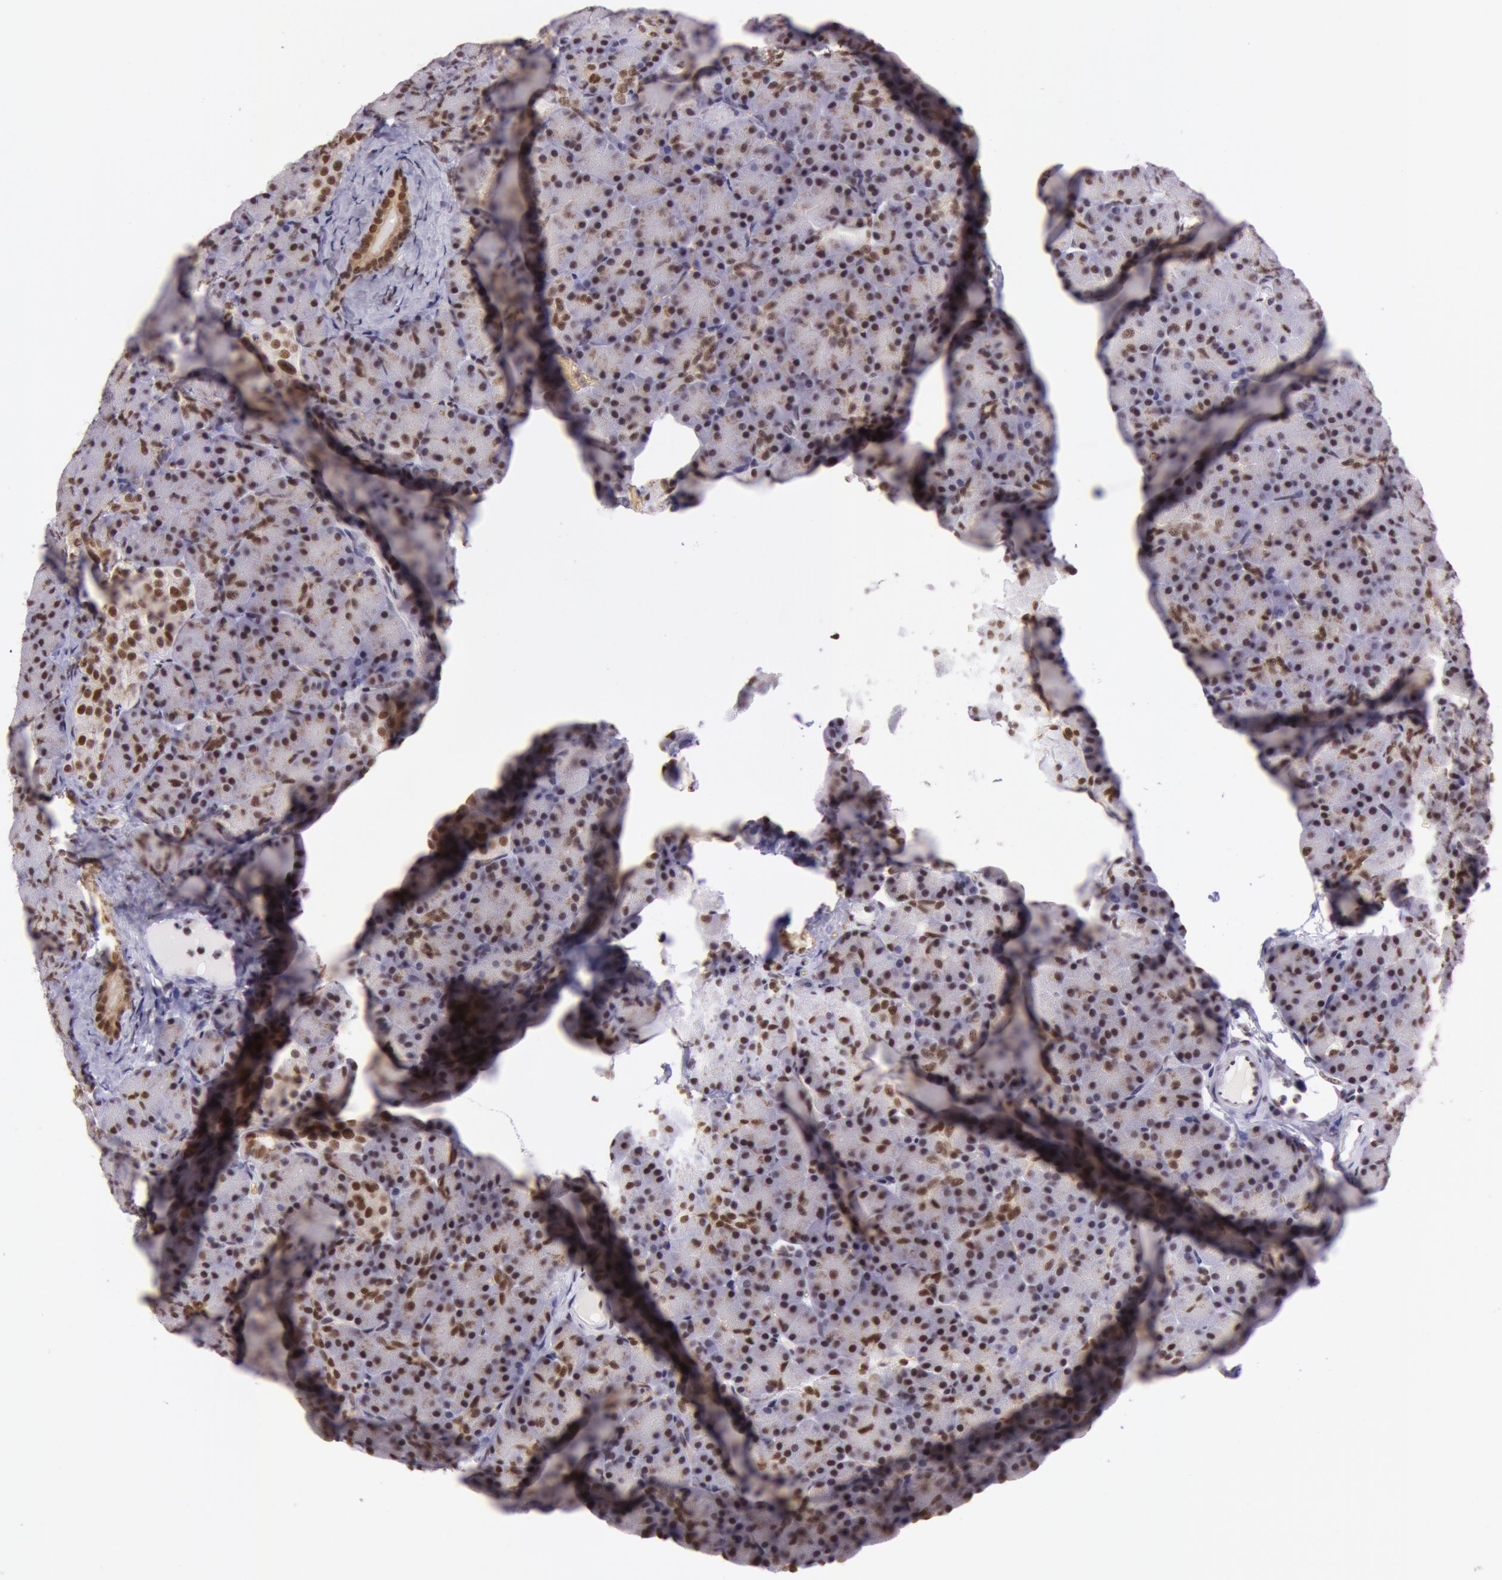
{"staining": {"intensity": "strong", "quantity": ">75%", "location": "nuclear"}, "tissue": "pancreas", "cell_type": "Exocrine glandular cells", "image_type": "normal", "snomed": [{"axis": "morphology", "description": "Normal tissue, NOS"}, {"axis": "topography", "description": "Pancreas"}], "caption": "Pancreas stained with immunohistochemistry (IHC) shows strong nuclear positivity in approximately >75% of exocrine glandular cells.", "gene": "NBN", "patient": {"sex": "female", "age": 43}}